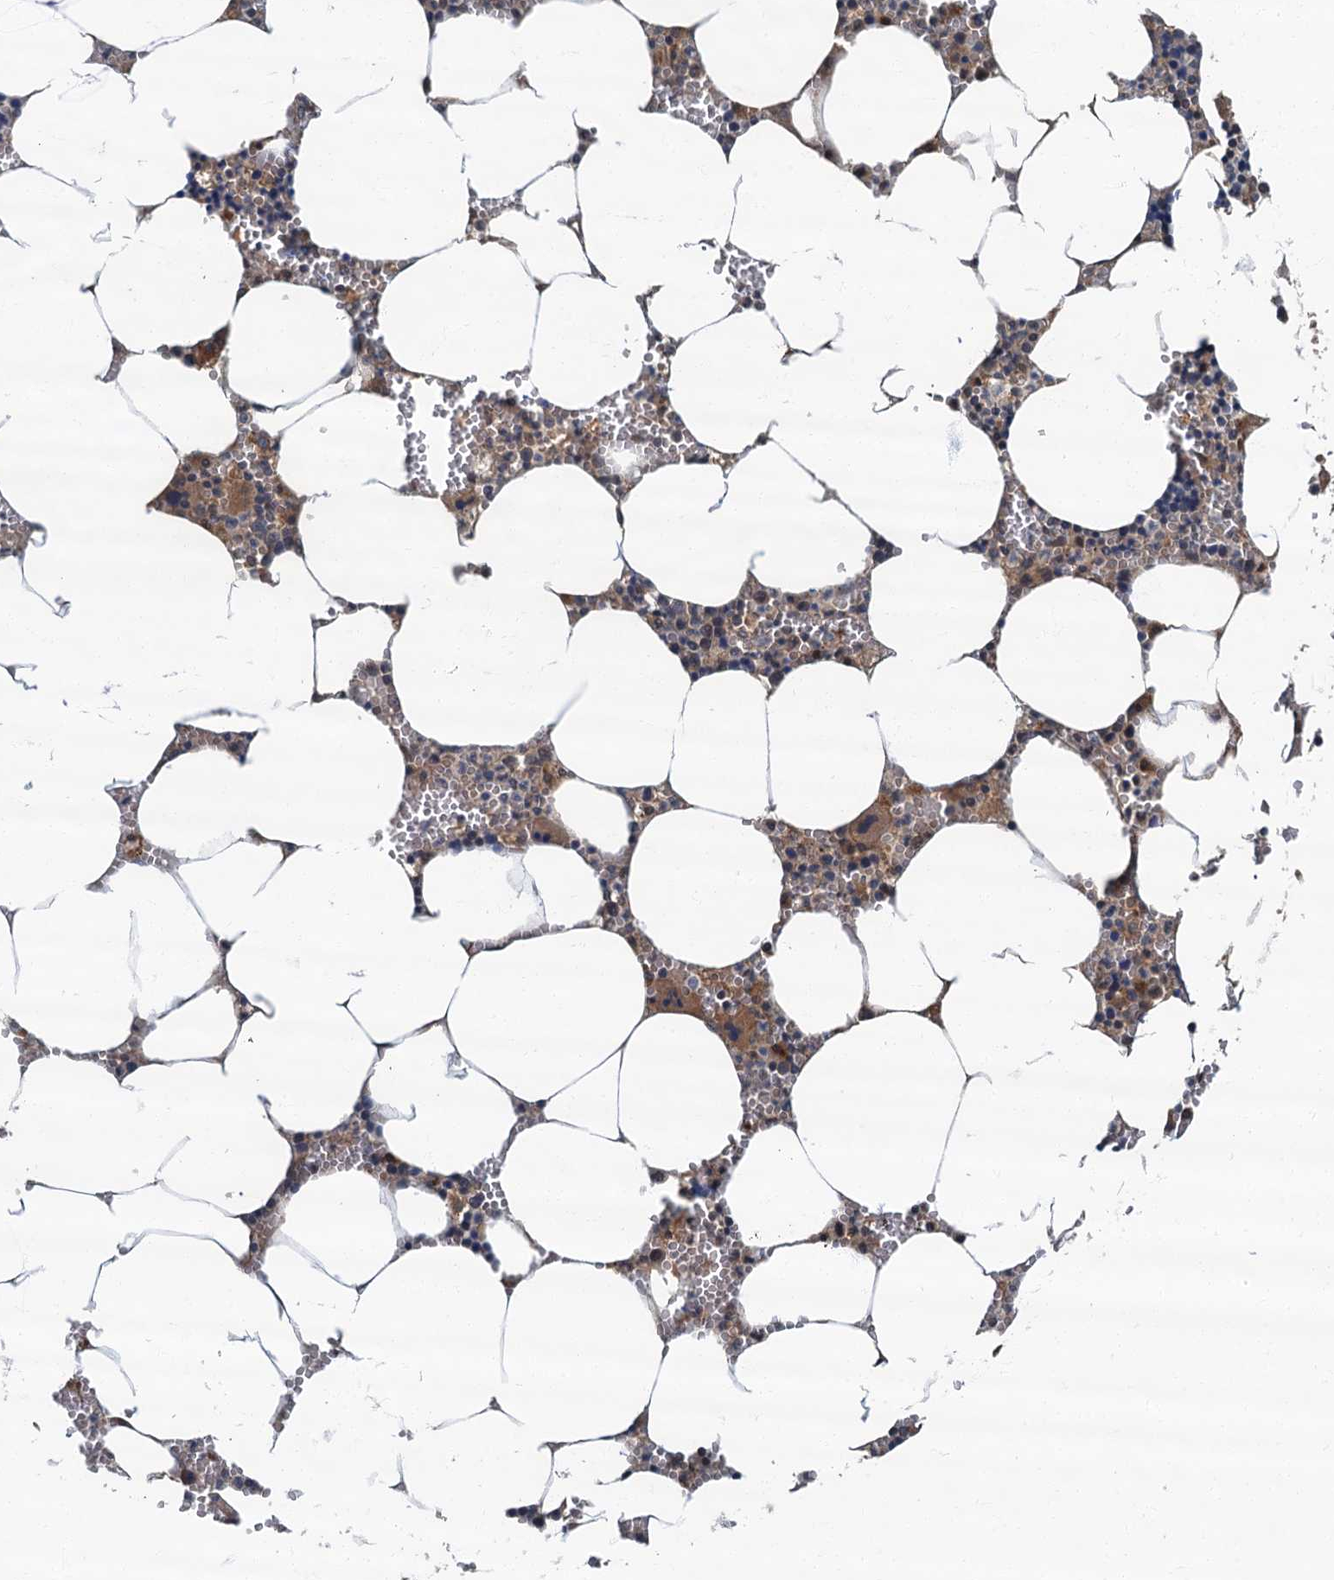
{"staining": {"intensity": "moderate", "quantity": "<25%", "location": "cytoplasmic/membranous"}, "tissue": "bone marrow", "cell_type": "Hematopoietic cells", "image_type": "normal", "snomed": [{"axis": "morphology", "description": "Normal tissue, NOS"}, {"axis": "topography", "description": "Bone marrow"}], "caption": "IHC (DAB) staining of unremarkable human bone marrow demonstrates moderate cytoplasmic/membranous protein positivity in approximately <25% of hematopoietic cells.", "gene": "TBCK", "patient": {"sex": "male", "age": 70}}